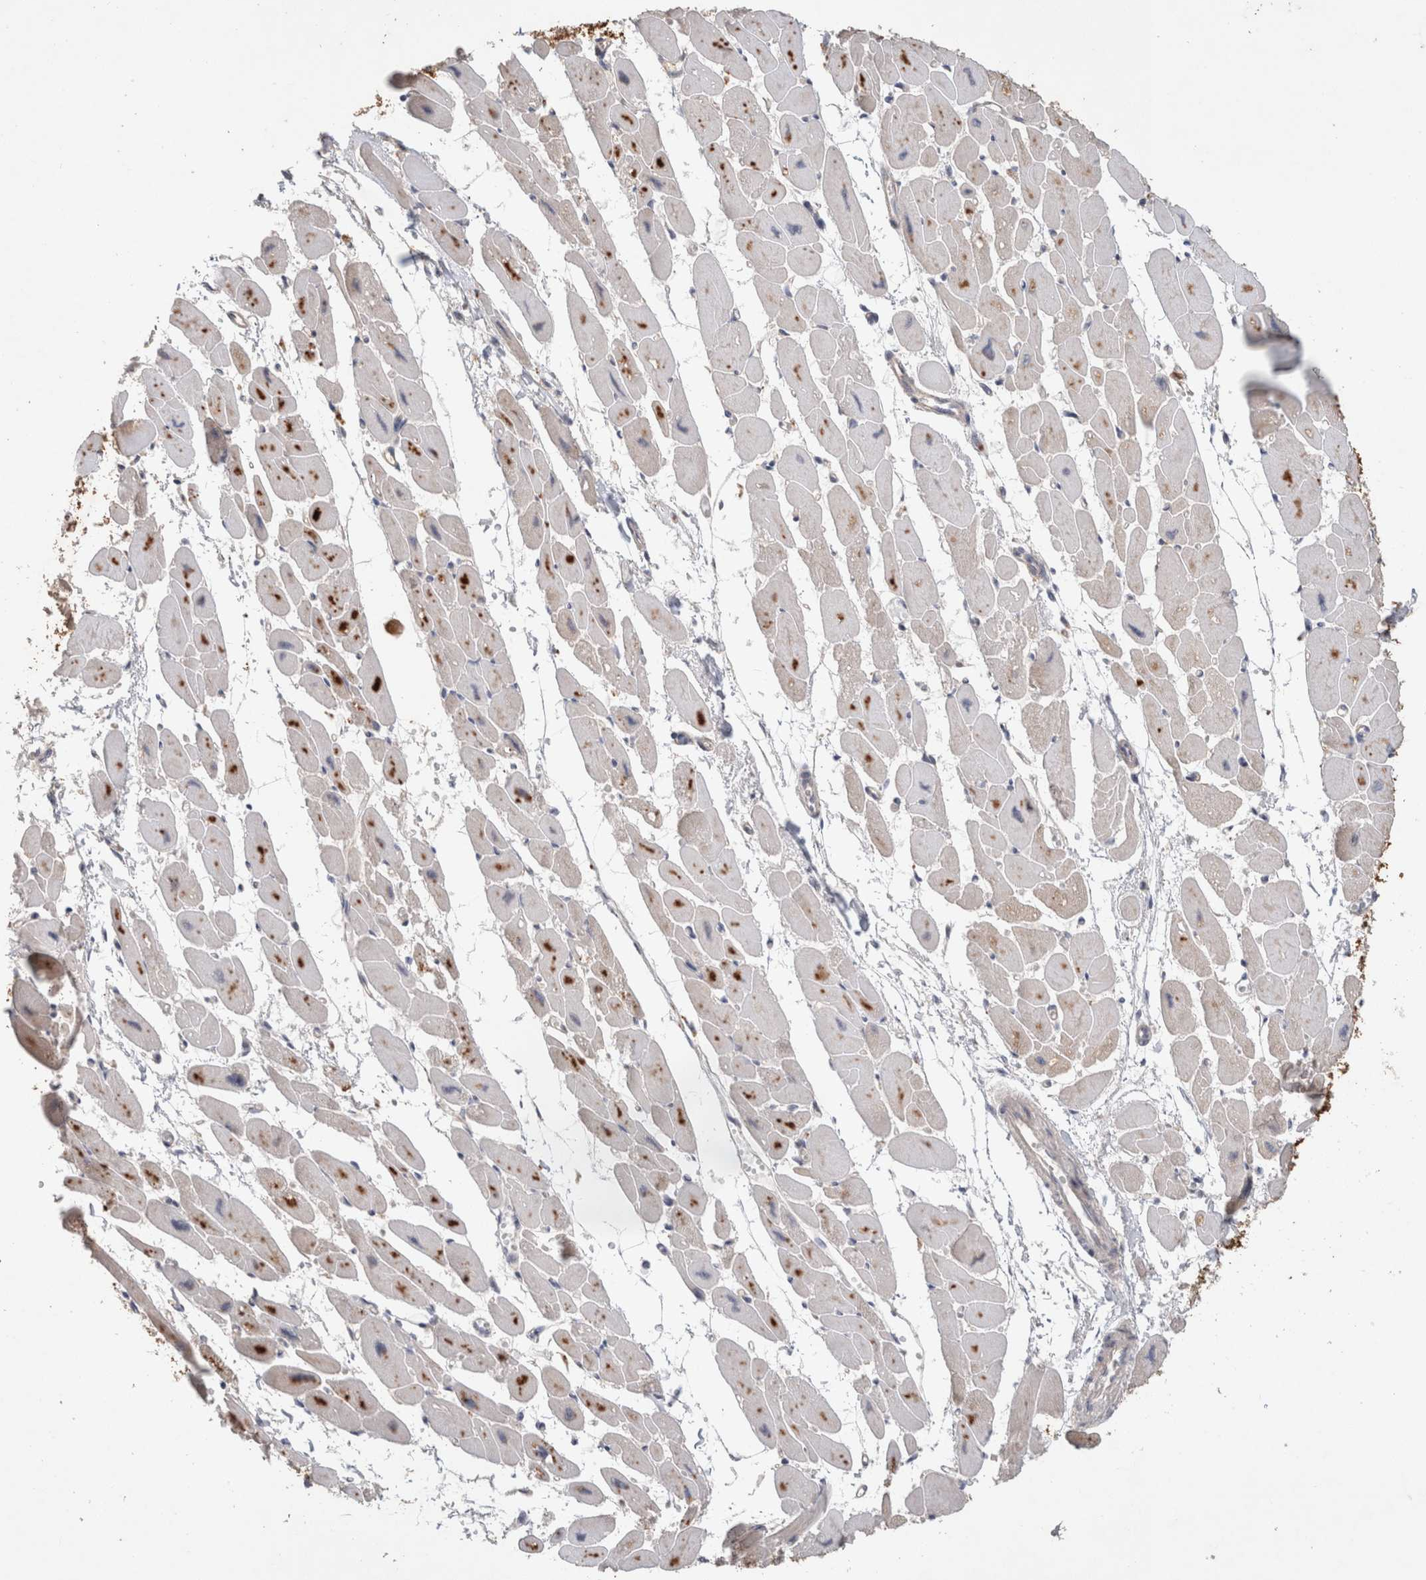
{"staining": {"intensity": "moderate", "quantity": "<25%", "location": "cytoplasmic/membranous,nuclear"}, "tissue": "heart muscle", "cell_type": "Cardiomyocytes", "image_type": "normal", "snomed": [{"axis": "morphology", "description": "Normal tissue, NOS"}, {"axis": "topography", "description": "Heart"}], "caption": "Normal heart muscle demonstrates moderate cytoplasmic/membranous,nuclear expression in approximately <25% of cardiomyocytes, visualized by immunohistochemistry.", "gene": "SYDE2", "patient": {"sex": "female", "age": 54}}